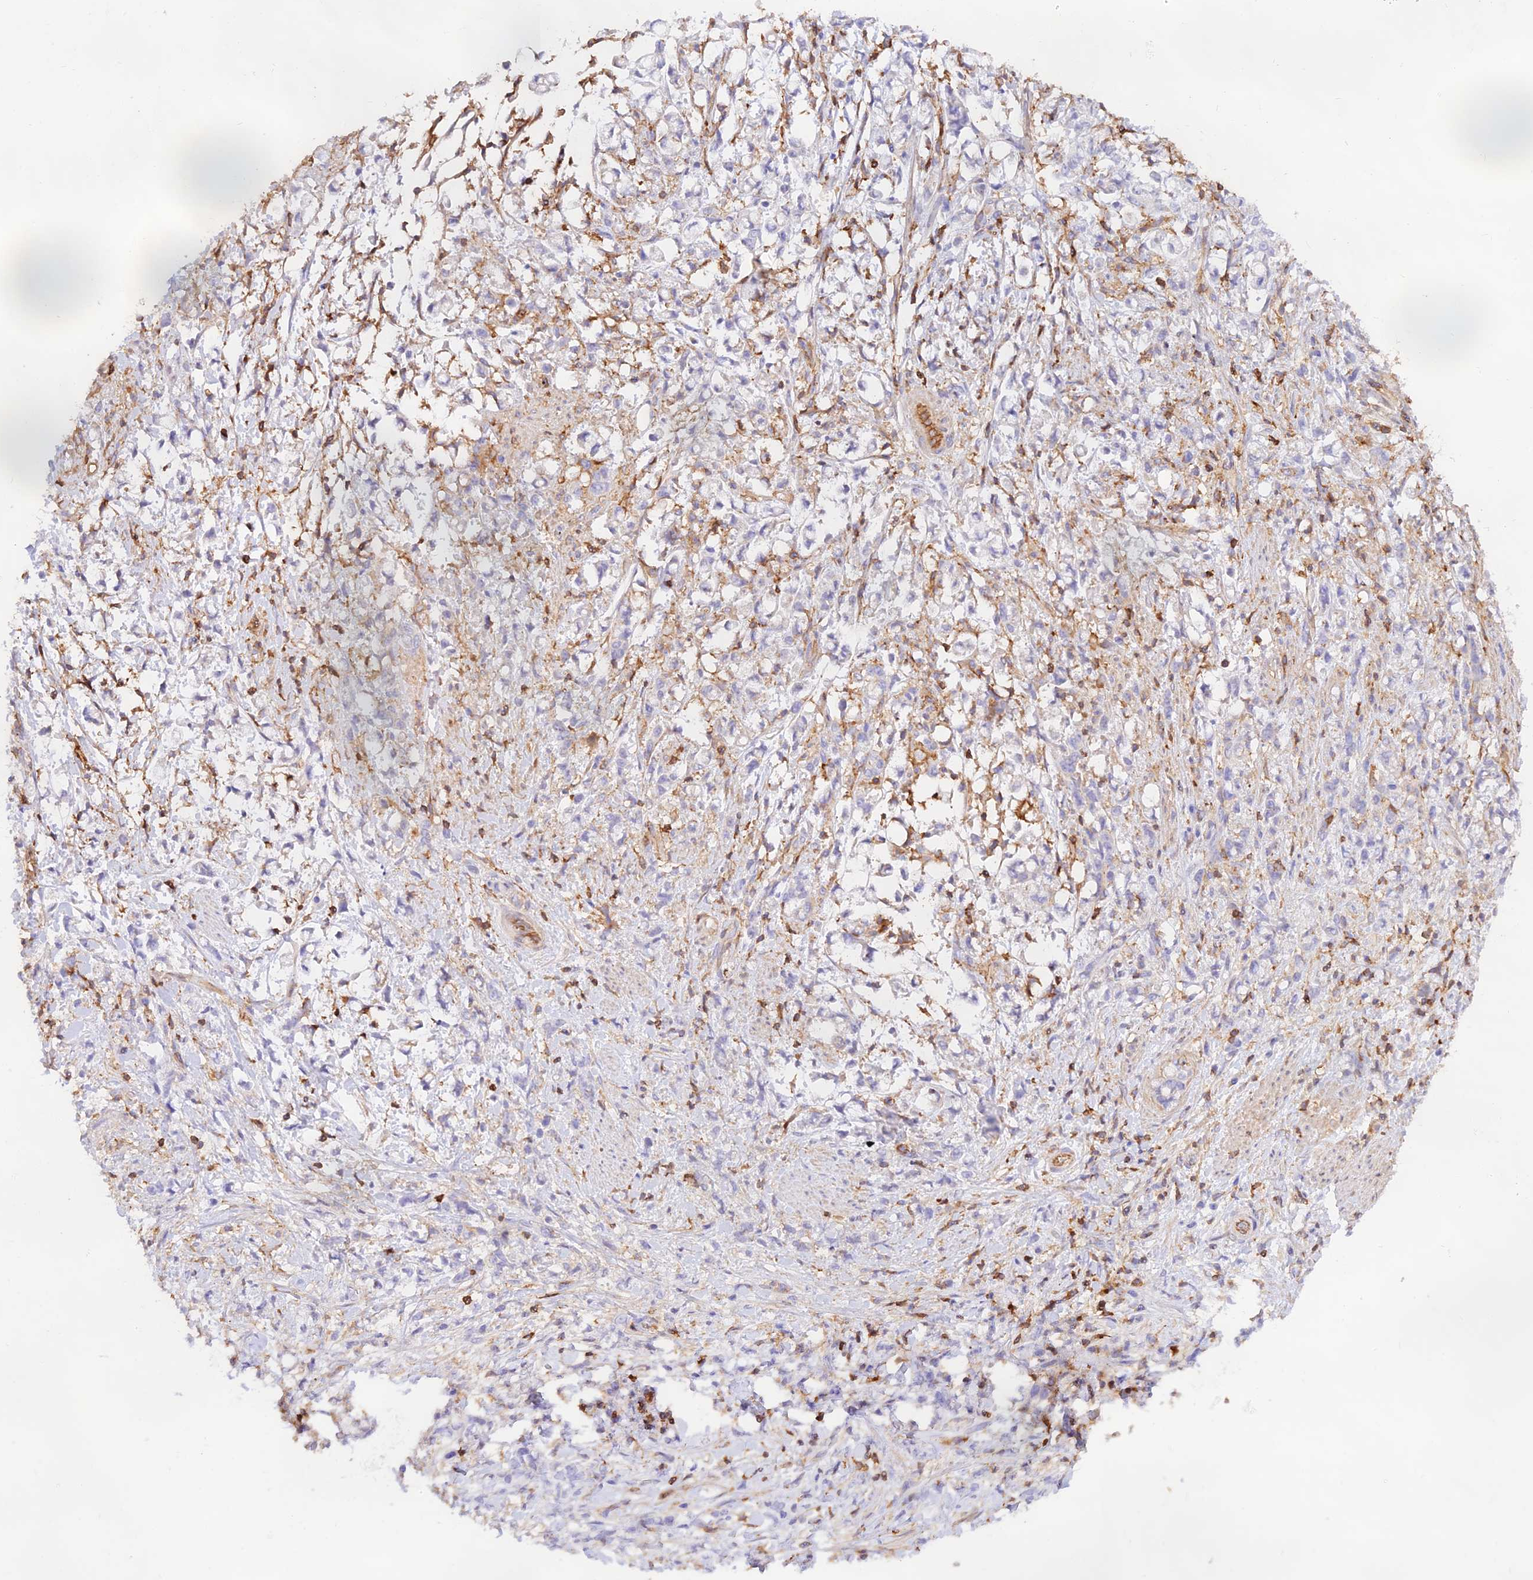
{"staining": {"intensity": "moderate", "quantity": "<25%", "location": "cytoplasmic/membranous"}, "tissue": "stomach cancer", "cell_type": "Tumor cells", "image_type": "cancer", "snomed": [{"axis": "morphology", "description": "Adenocarcinoma, NOS"}, {"axis": "topography", "description": "Stomach"}], "caption": "DAB immunohistochemical staining of stomach cancer reveals moderate cytoplasmic/membranous protein positivity in approximately <25% of tumor cells.", "gene": "DENND1C", "patient": {"sex": "female", "age": 60}}